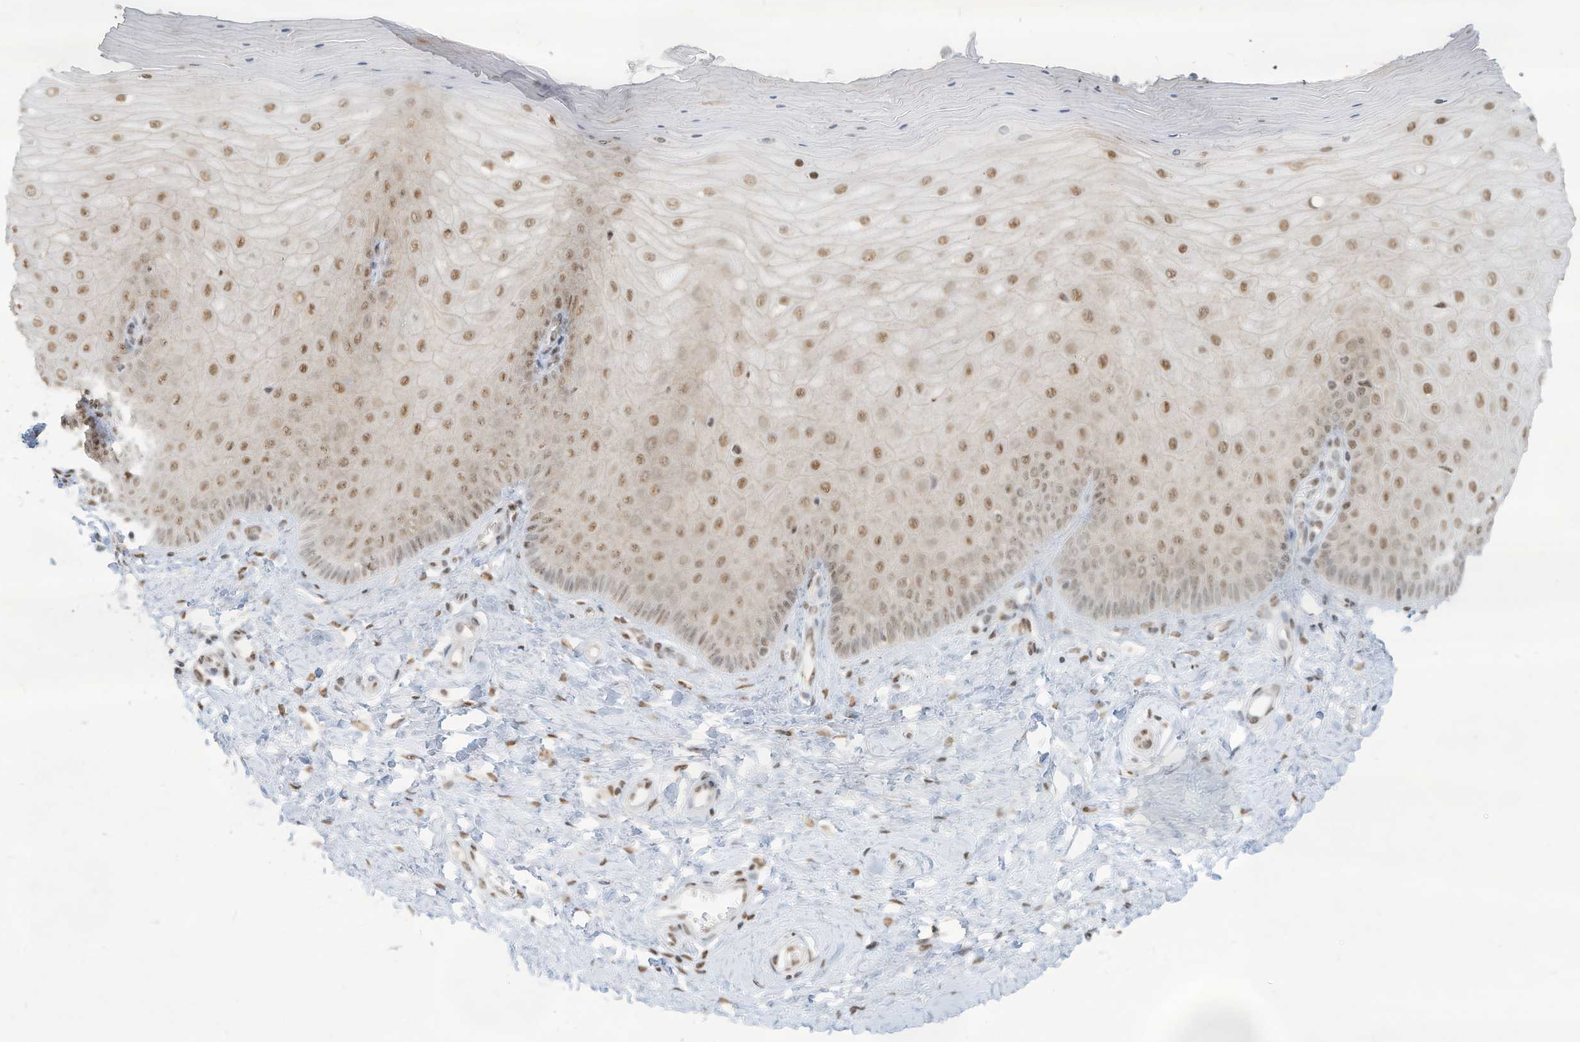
{"staining": {"intensity": "weak", "quantity": "25%-75%", "location": "nuclear"}, "tissue": "cervix", "cell_type": "Glandular cells", "image_type": "normal", "snomed": [{"axis": "morphology", "description": "Normal tissue, NOS"}, {"axis": "topography", "description": "Cervix"}], "caption": "The micrograph exhibits a brown stain indicating the presence of a protein in the nuclear of glandular cells in cervix. (DAB = brown stain, brightfield microscopy at high magnification).", "gene": "NHSL1", "patient": {"sex": "female", "age": 55}}